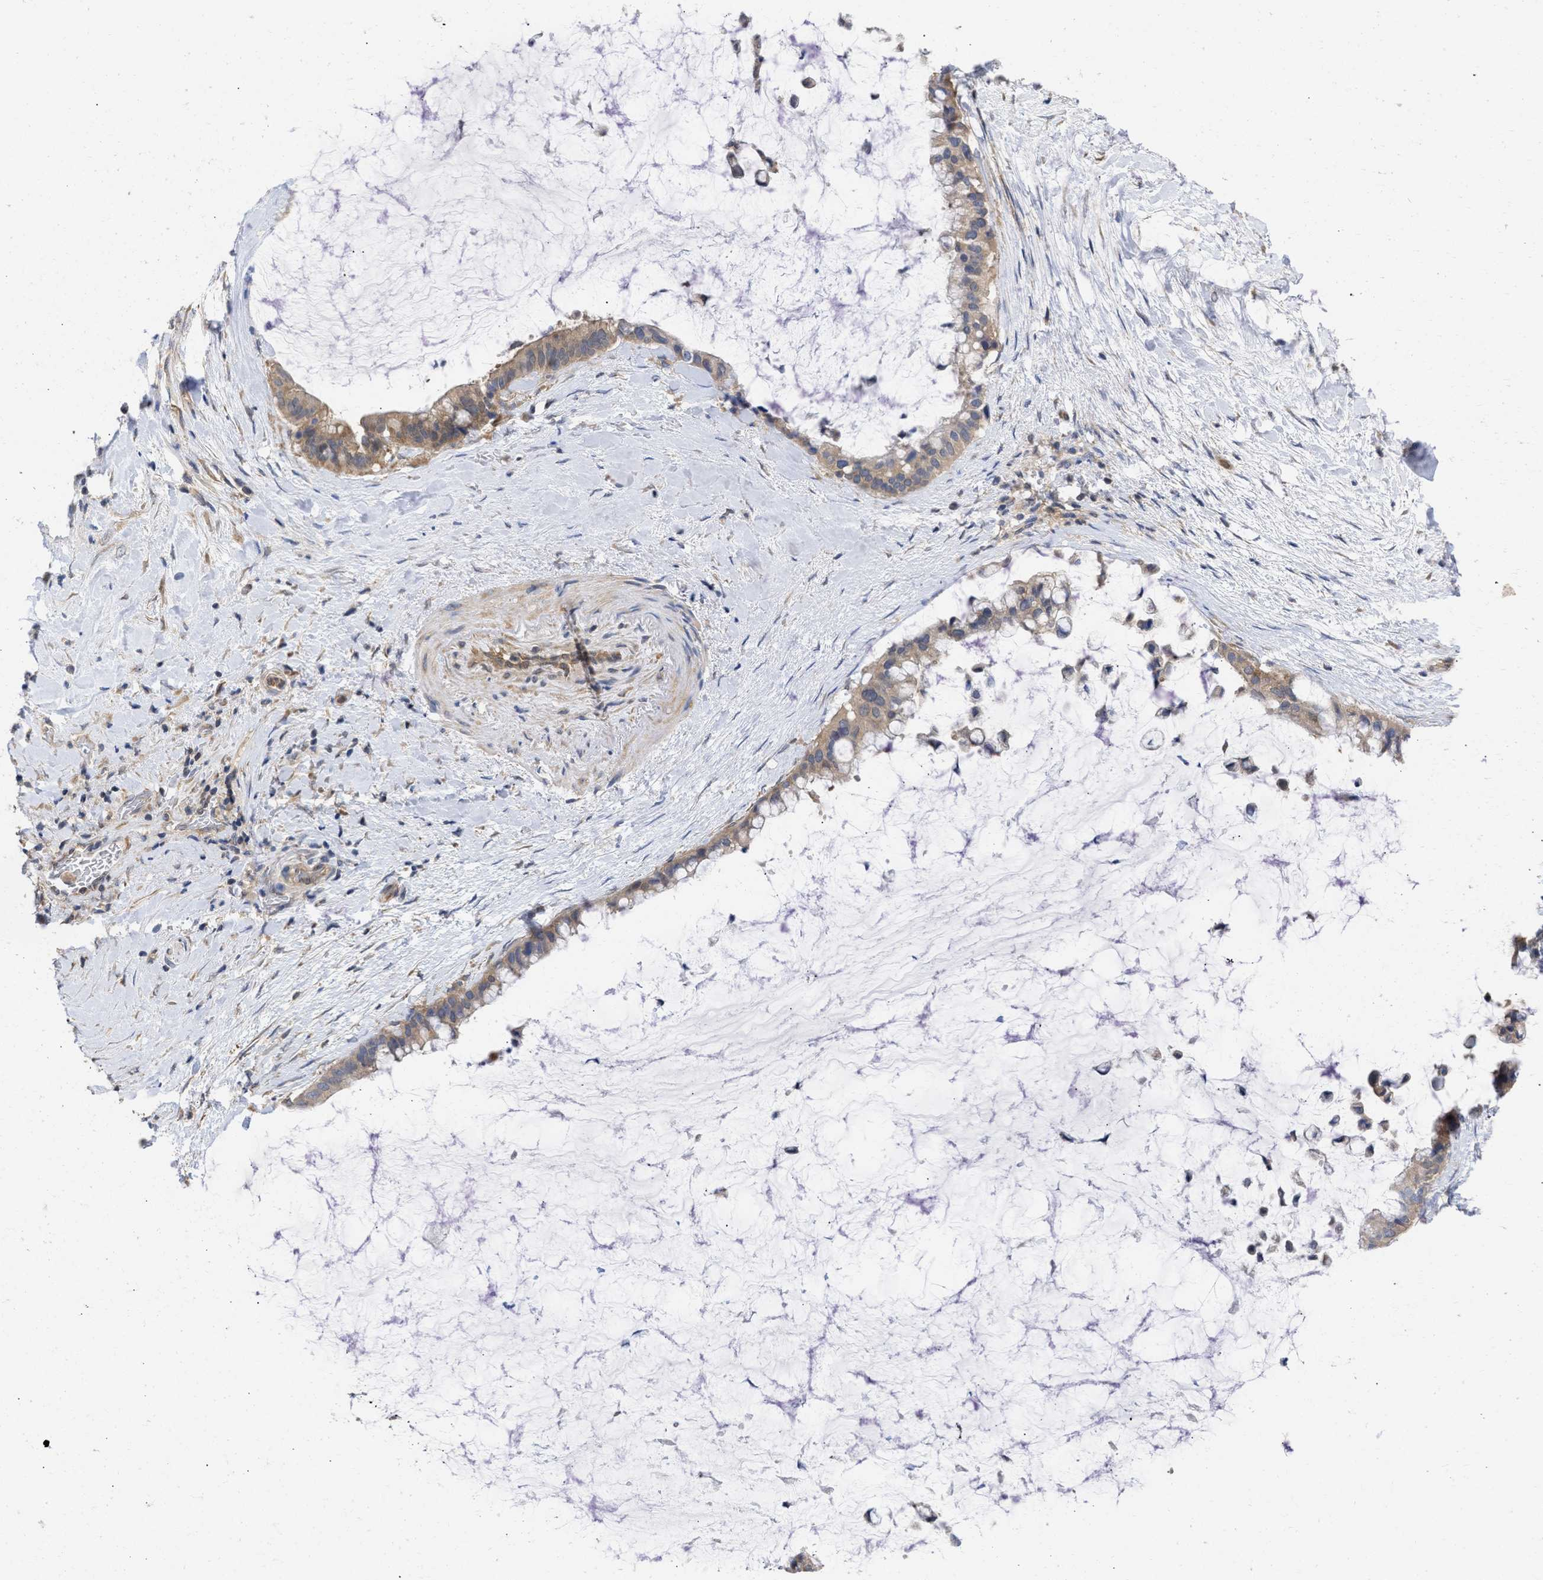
{"staining": {"intensity": "moderate", "quantity": ">75%", "location": "cytoplasmic/membranous"}, "tissue": "pancreatic cancer", "cell_type": "Tumor cells", "image_type": "cancer", "snomed": [{"axis": "morphology", "description": "Adenocarcinoma, NOS"}, {"axis": "topography", "description": "Pancreas"}], "caption": "Pancreatic cancer (adenocarcinoma) stained with immunohistochemistry shows moderate cytoplasmic/membranous expression in approximately >75% of tumor cells.", "gene": "MAP2K3", "patient": {"sex": "male", "age": 41}}